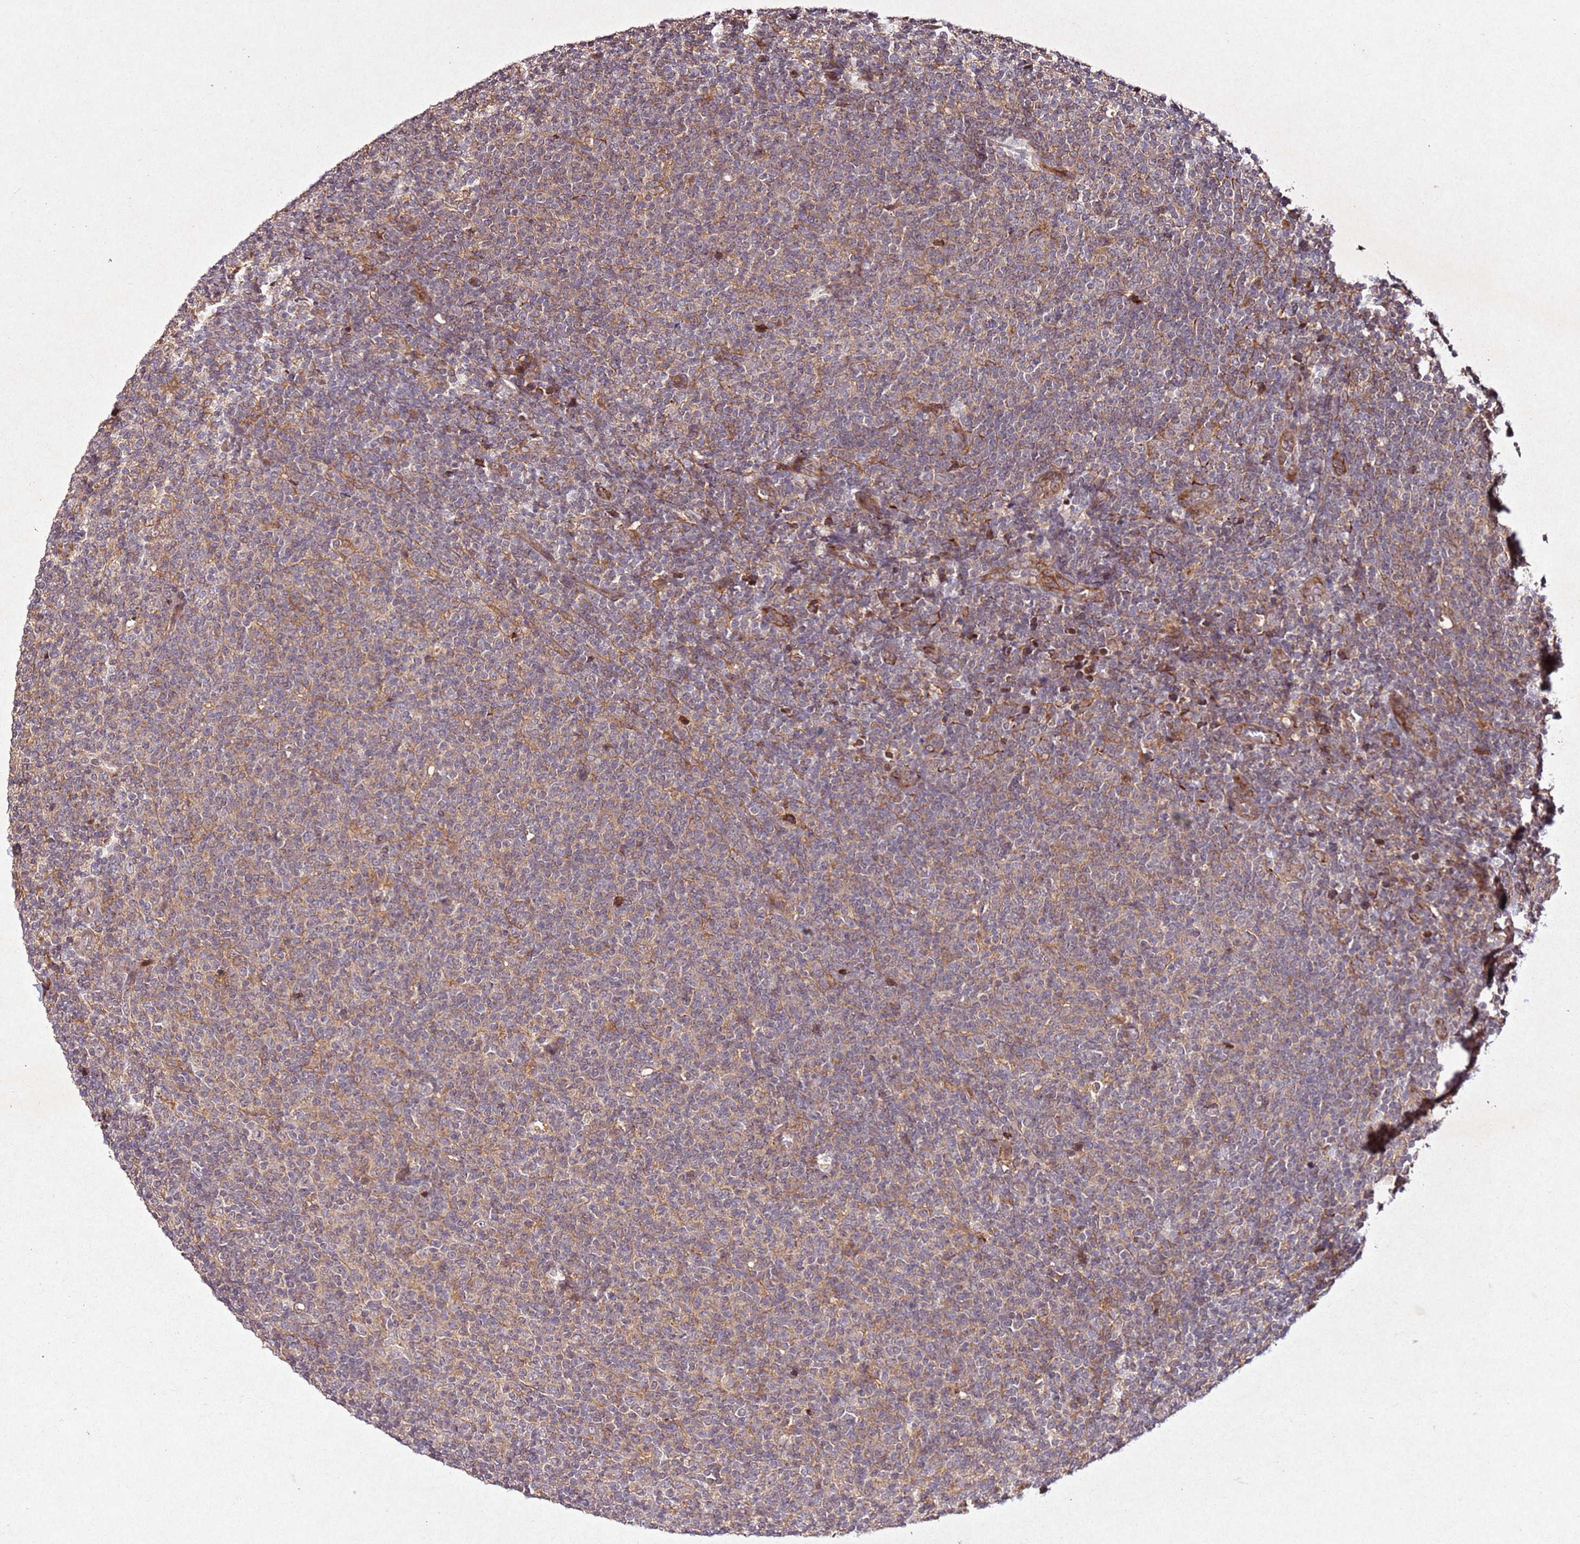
{"staining": {"intensity": "weak", "quantity": "25%-75%", "location": "cytoplasmic/membranous"}, "tissue": "lymphoma", "cell_type": "Tumor cells", "image_type": "cancer", "snomed": [{"axis": "morphology", "description": "Malignant lymphoma, non-Hodgkin's type, Low grade"}, {"axis": "topography", "description": "Lymph node"}], "caption": "Immunohistochemistry (IHC) (DAB (3,3'-diaminobenzidine)) staining of human lymphoma exhibits weak cytoplasmic/membranous protein expression in about 25%-75% of tumor cells.", "gene": "PTMA", "patient": {"sex": "male", "age": 66}}